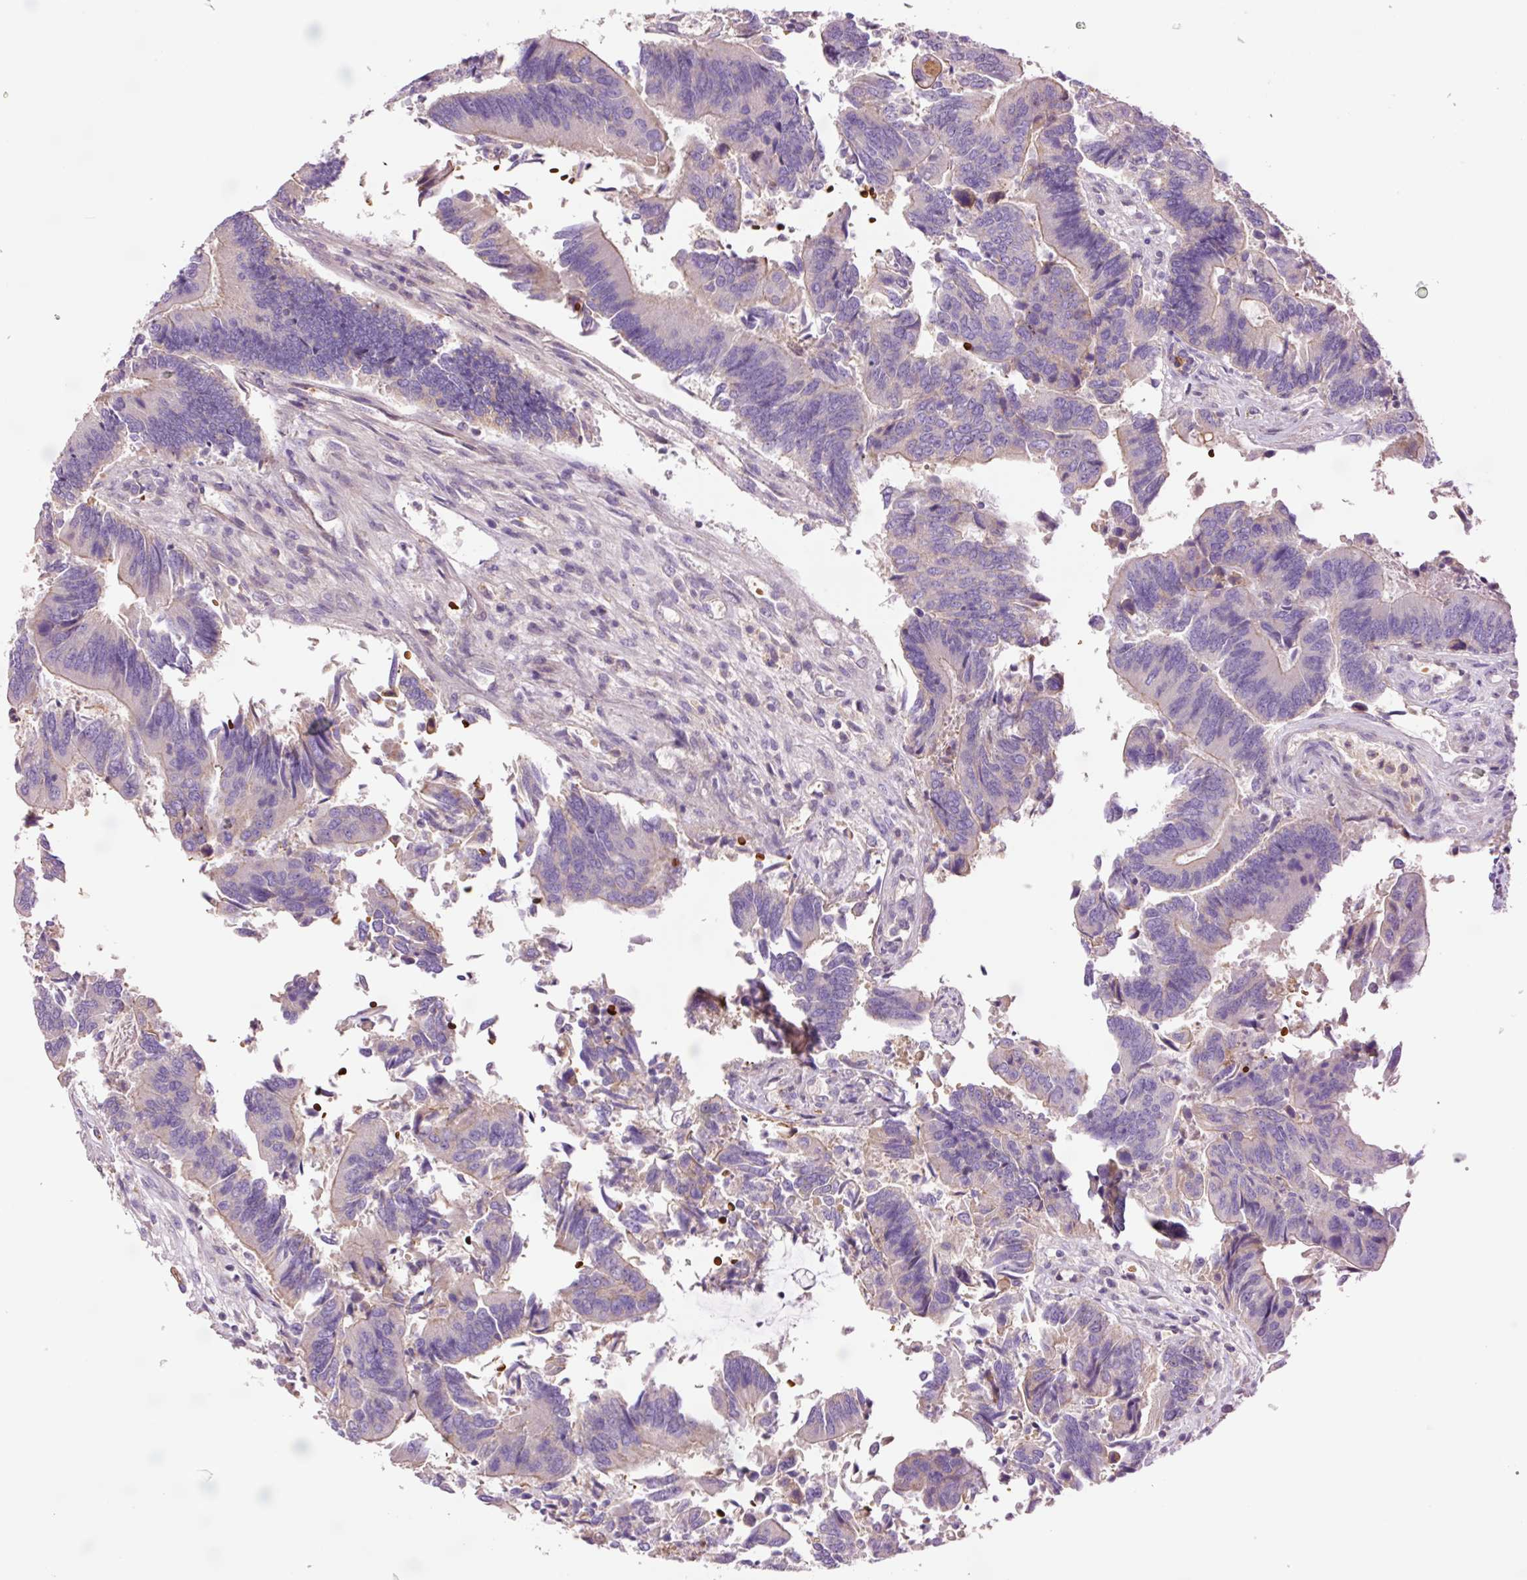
{"staining": {"intensity": "moderate", "quantity": "<25%", "location": "cytoplasmic/membranous"}, "tissue": "colorectal cancer", "cell_type": "Tumor cells", "image_type": "cancer", "snomed": [{"axis": "morphology", "description": "Adenocarcinoma, NOS"}, {"axis": "topography", "description": "Colon"}], "caption": "This is a photomicrograph of IHC staining of adenocarcinoma (colorectal), which shows moderate expression in the cytoplasmic/membranous of tumor cells.", "gene": "TMEM235", "patient": {"sex": "female", "age": 67}}